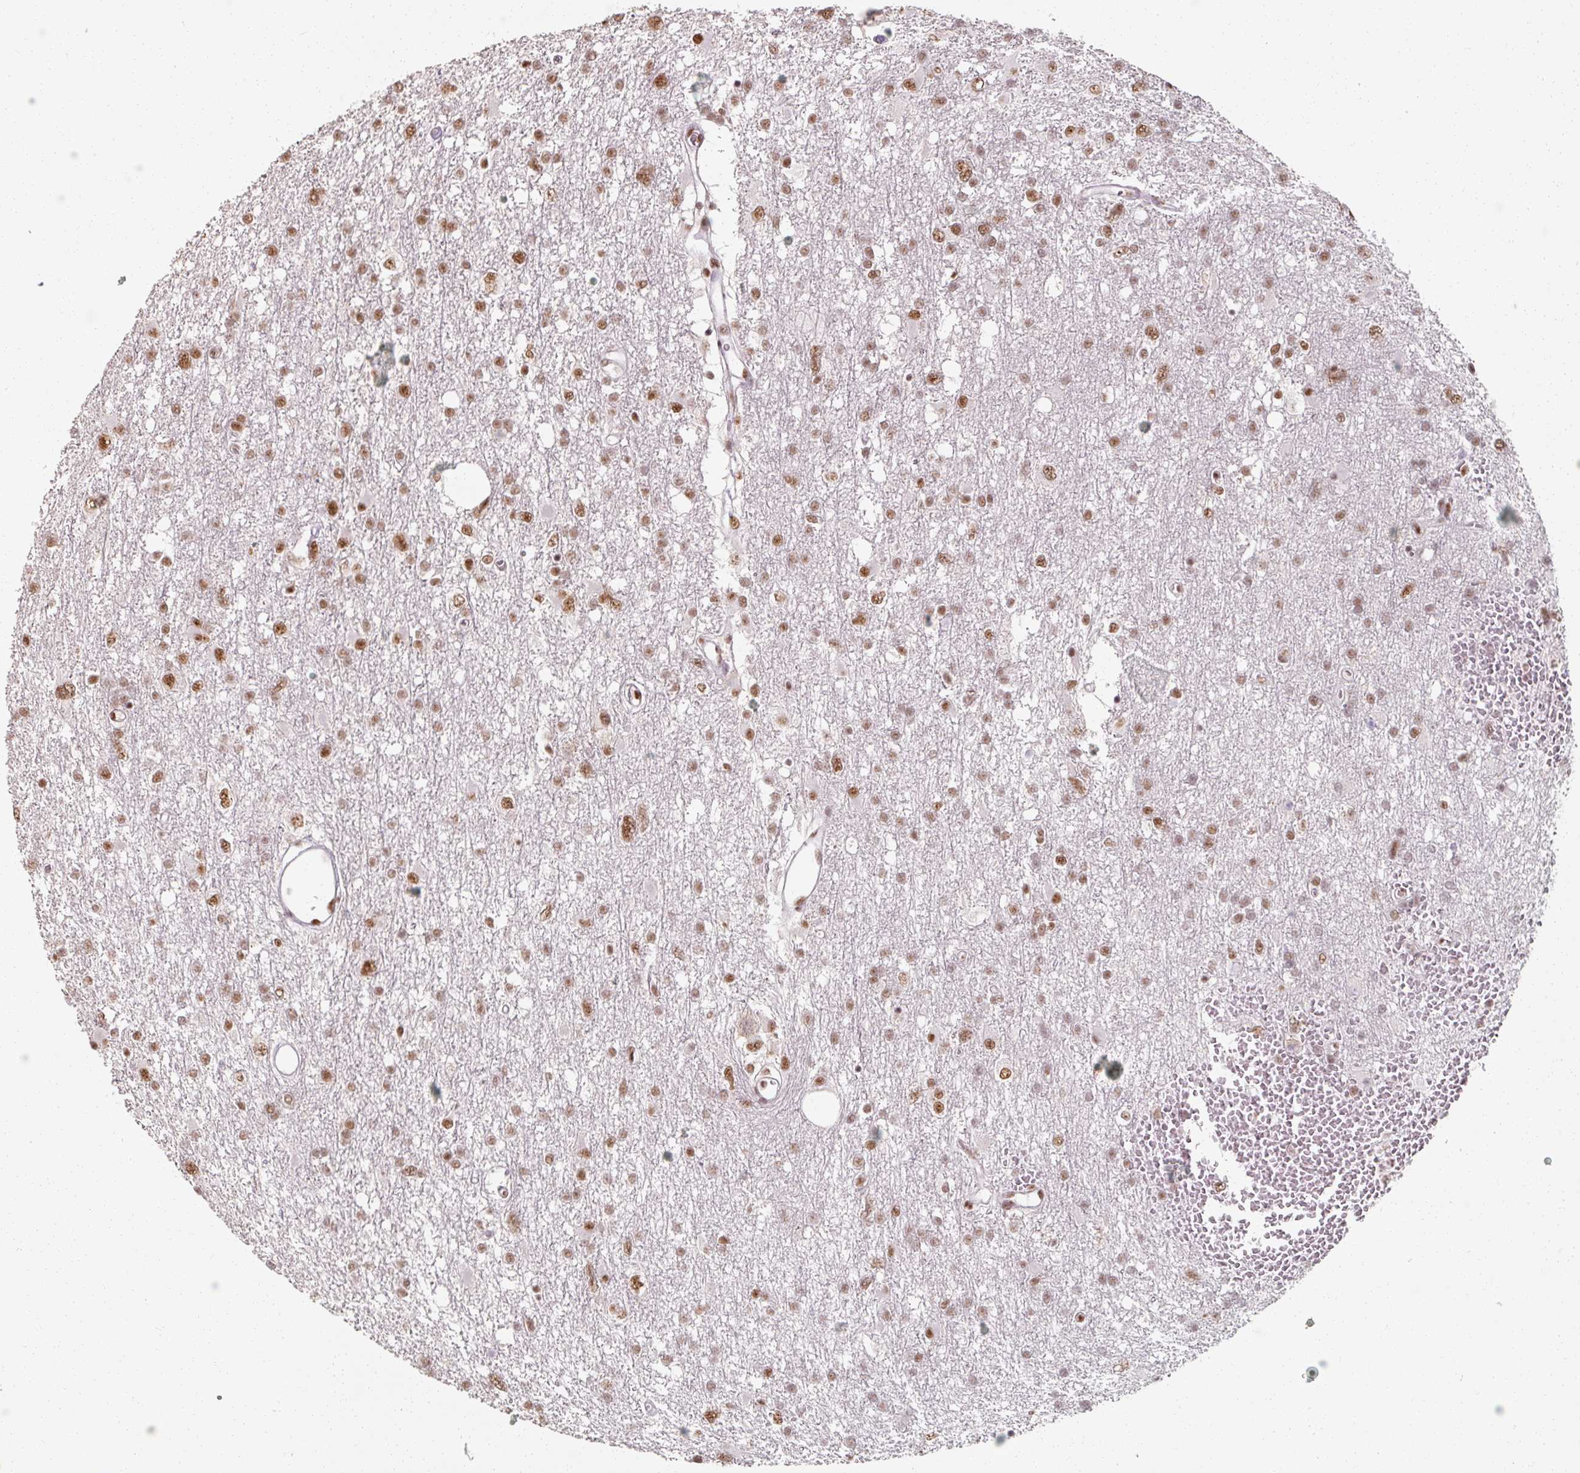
{"staining": {"intensity": "moderate", "quantity": ">75%", "location": "nuclear"}, "tissue": "glioma", "cell_type": "Tumor cells", "image_type": "cancer", "snomed": [{"axis": "morphology", "description": "Glioma, malignant, High grade"}, {"axis": "topography", "description": "Brain"}], "caption": "Tumor cells demonstrate medium levels of moderate nuclear staining in about >75% of cells in human glioma.", "gene": "ZFTRAF1", "patient": {"sex": "male", "age": 61}}